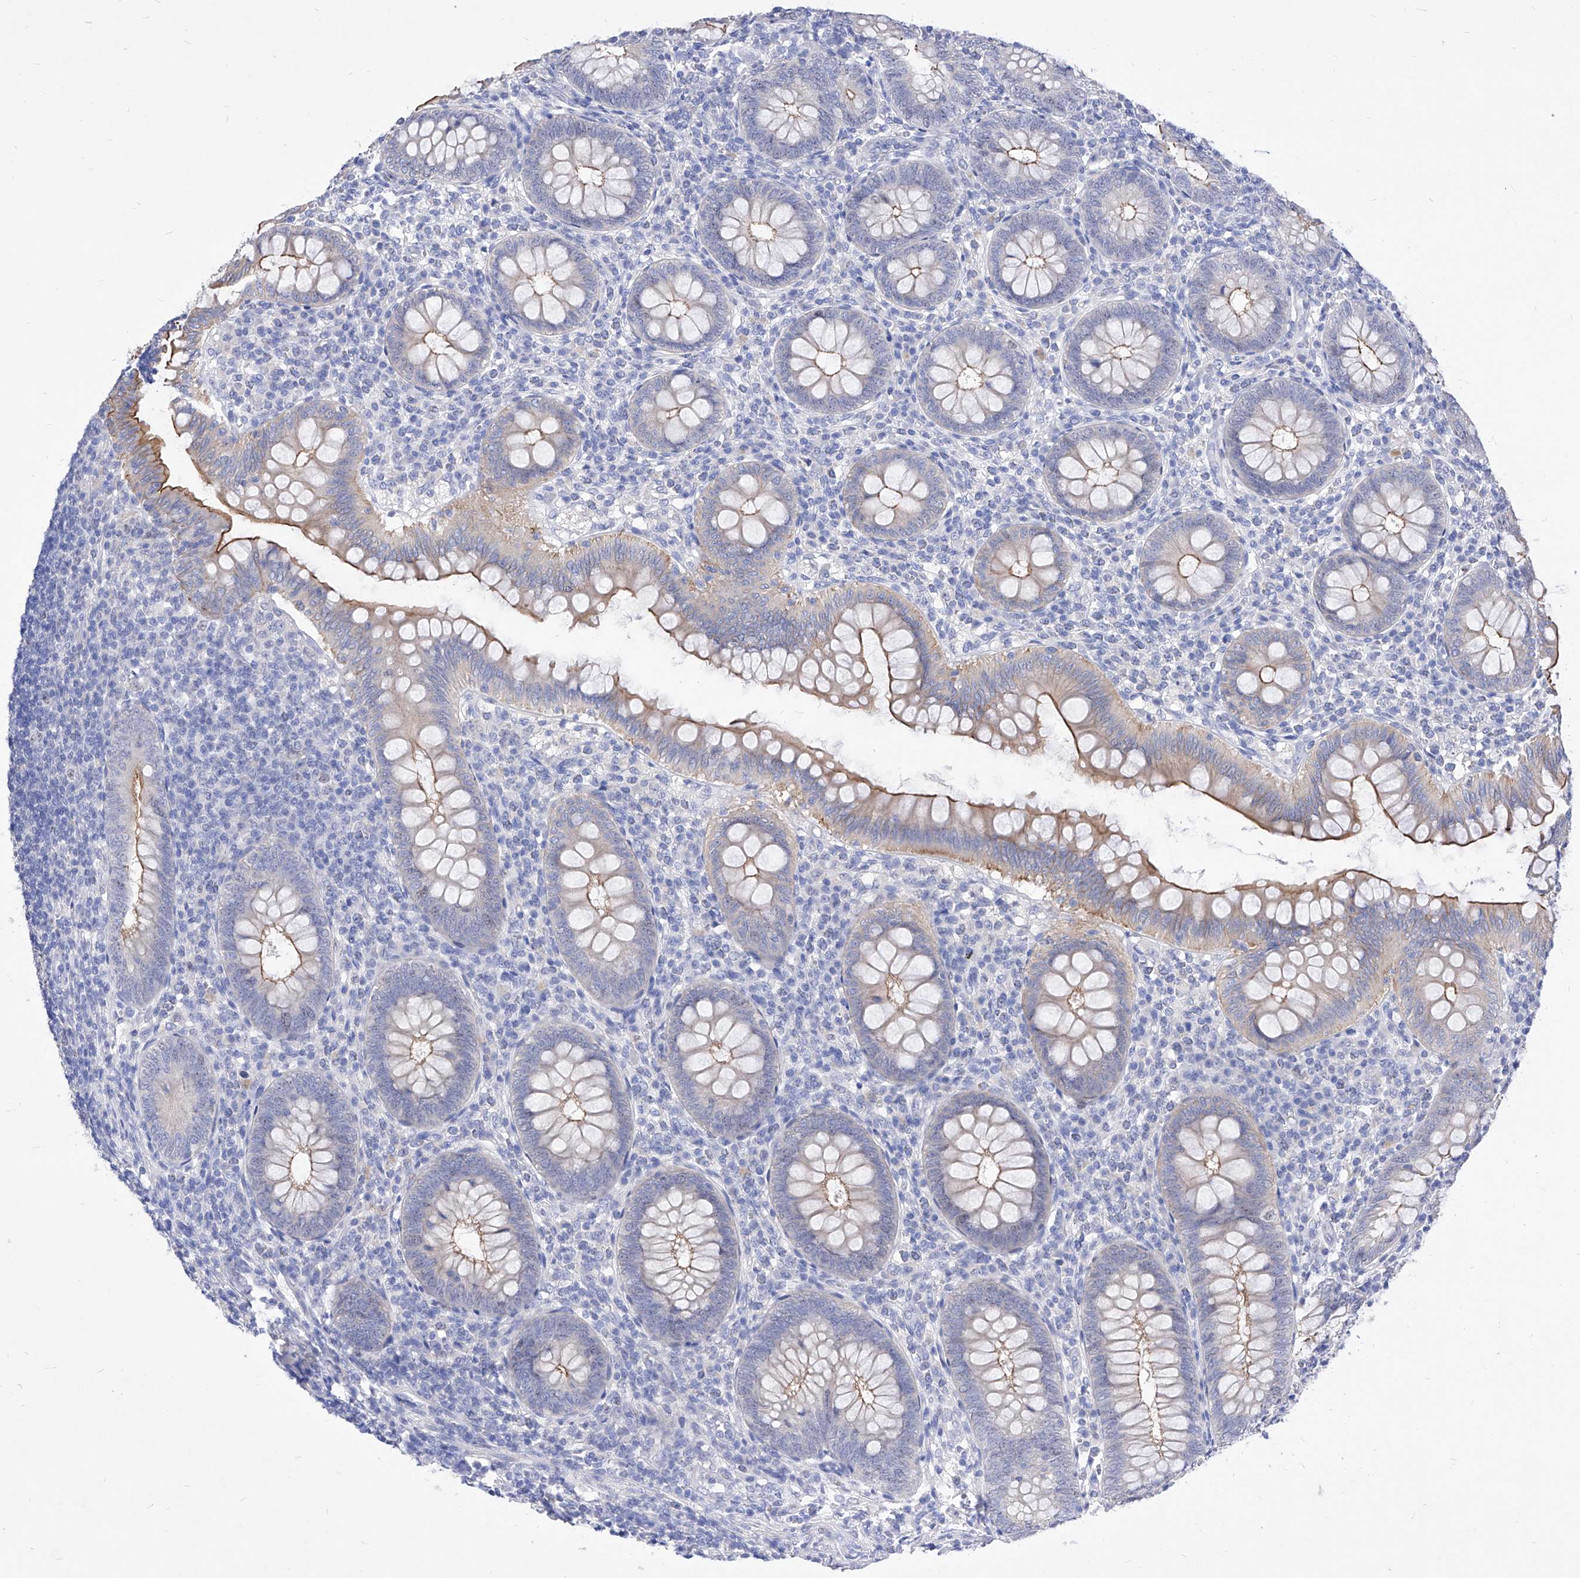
{"staining": {"intensity": "strong", "quantity": "<25%", "location": "cytoplasmic/membranous"}, "tissue": "appendix", "cell_type": "Glandular cells", "image_type": "normal", "snomed": [{"axis": "morphology", "description": "Normal tissue, NOS"}, {"axis": "topography", "description": "Appendix"}], "caption": "An immunohistochemistry (IHC) micrograph of normal tissue is shown. Protein staining in brown labels strong cytoplasmic/membranous positivity in appendix within glandular cells.", "gene": "VAX1", "patient": {"sex": "male", "age": 14}}